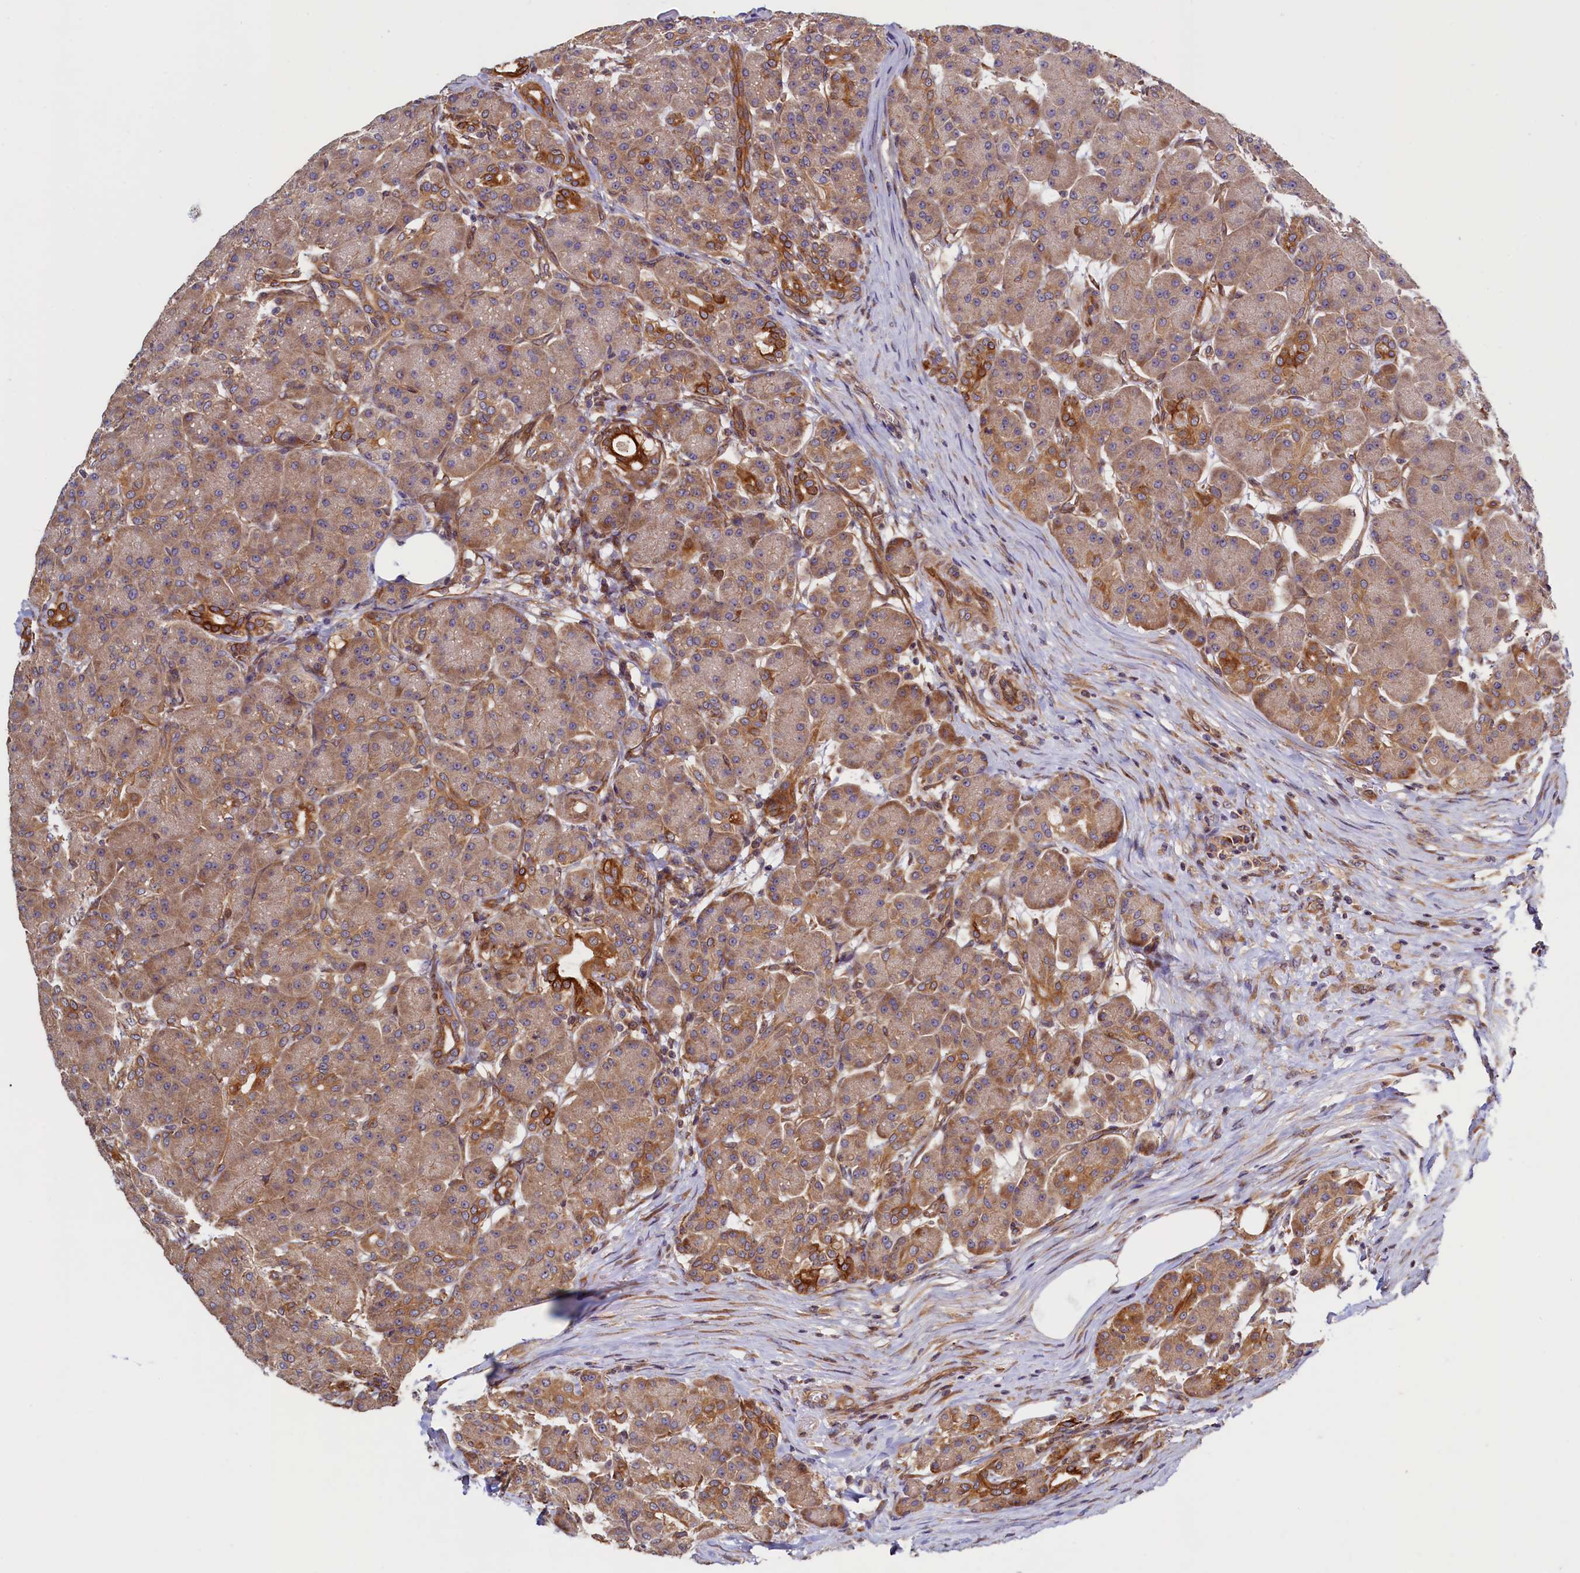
{"staining": {"intensity": "moderate", "quantity": ">75%", "location": "cytoplasmic/membranous"}, "tissue": "pancreas", "cell_type": "Exocrine glandular cells", "image_type": "normal", "snomed": [{"axis": "morphology", "description": "Normal tissue, NOS"}, {"axis": "topography", "description": "Pancreas"}], "caption": "DAB (3,3'-diaminobenzidine) immunohistochemical staining of unremarkable human pancreas displays moderate cytoplasmic/membranous protein staining in about >75% of exocrine glandular cells.", "gene": "ATXN2L", "patient": {"sex": "male", "age": 63}}